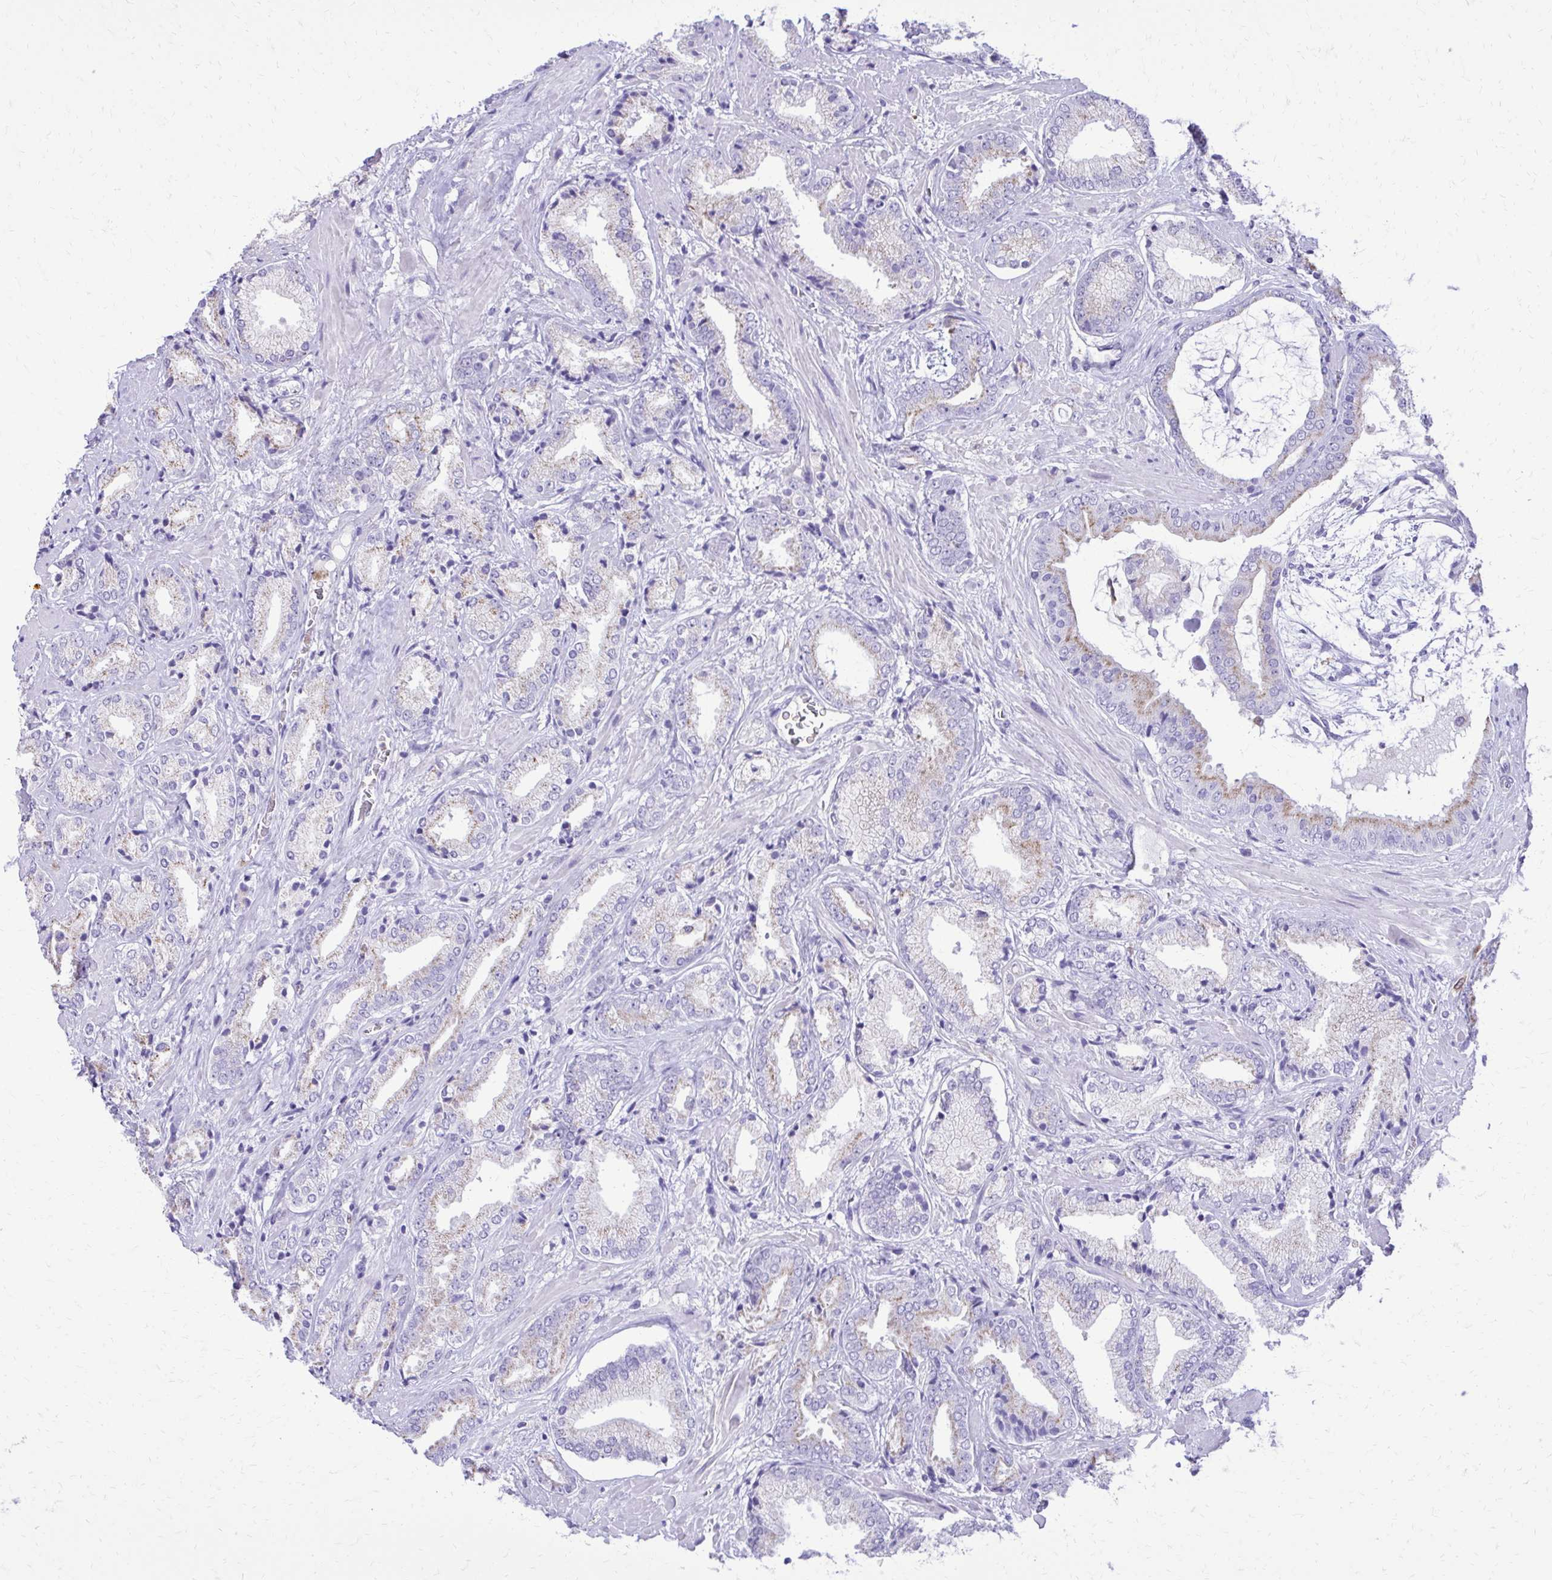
{"staining": {"intensity": "weak", "quantity": "<25%", "location": "cytoplasmic/membranous"}, "tissue": "prostate cancer", "cell_type": "Tumor cells", "image_type": "cancer", "snomed": [{"axis": "morphology", "description": "Adenocarcinoma, High grade"}, {"axis": "topography", "description": "Prostate"}], "caption": "This micrograph is of adenocarcinoma (high-grade) (prostate) stained with immunohistochemistry (IHC) to label a protein in brown with the nuclei are counter-stained blue. There is no positivity in tumor cells.", "gene": "CAT", "patient": {"sex": "male", "age": 56}}